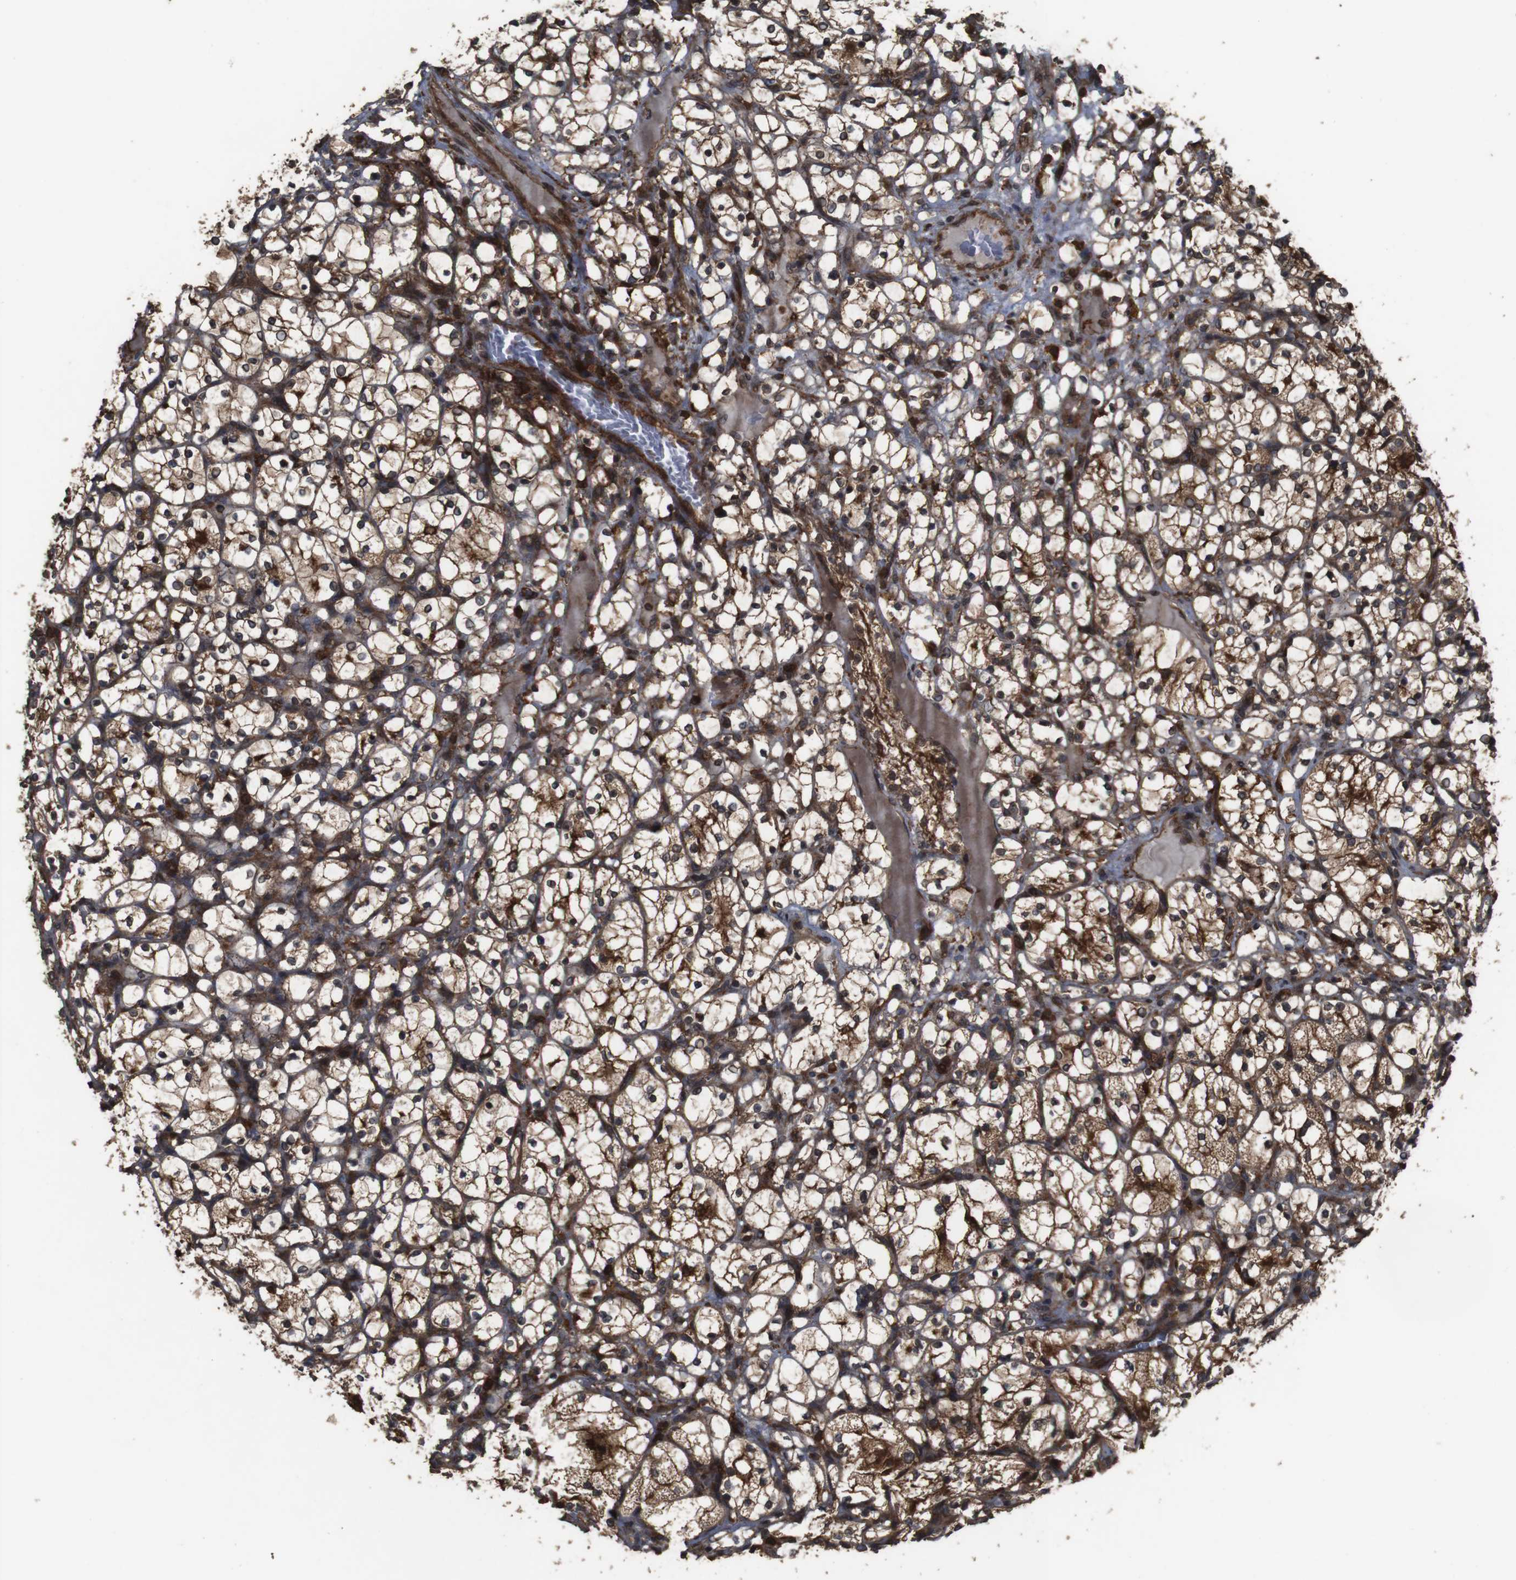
{"staining": {"intensity": "moderate", "quantity": ">75%", "location": "cytoplasmic/membranous"}, "tissue": "renal cancer", "cell_type": "Tumor cells", "image_type": "cancer", "snomed": [{"axis": "morphology", "description": "Adenocarcinoma, NOS"}, {"axis": "topography", "description": "Kidney"}], "caption": "The histopathology image demonstrates staining of adenocarcinoma (renal), revealing moderate cytoplasmic/membranous protein expression (brown color) within tumor cells.", "gene": "BAG4", "patient": {"sex": "female", "age": 69}}